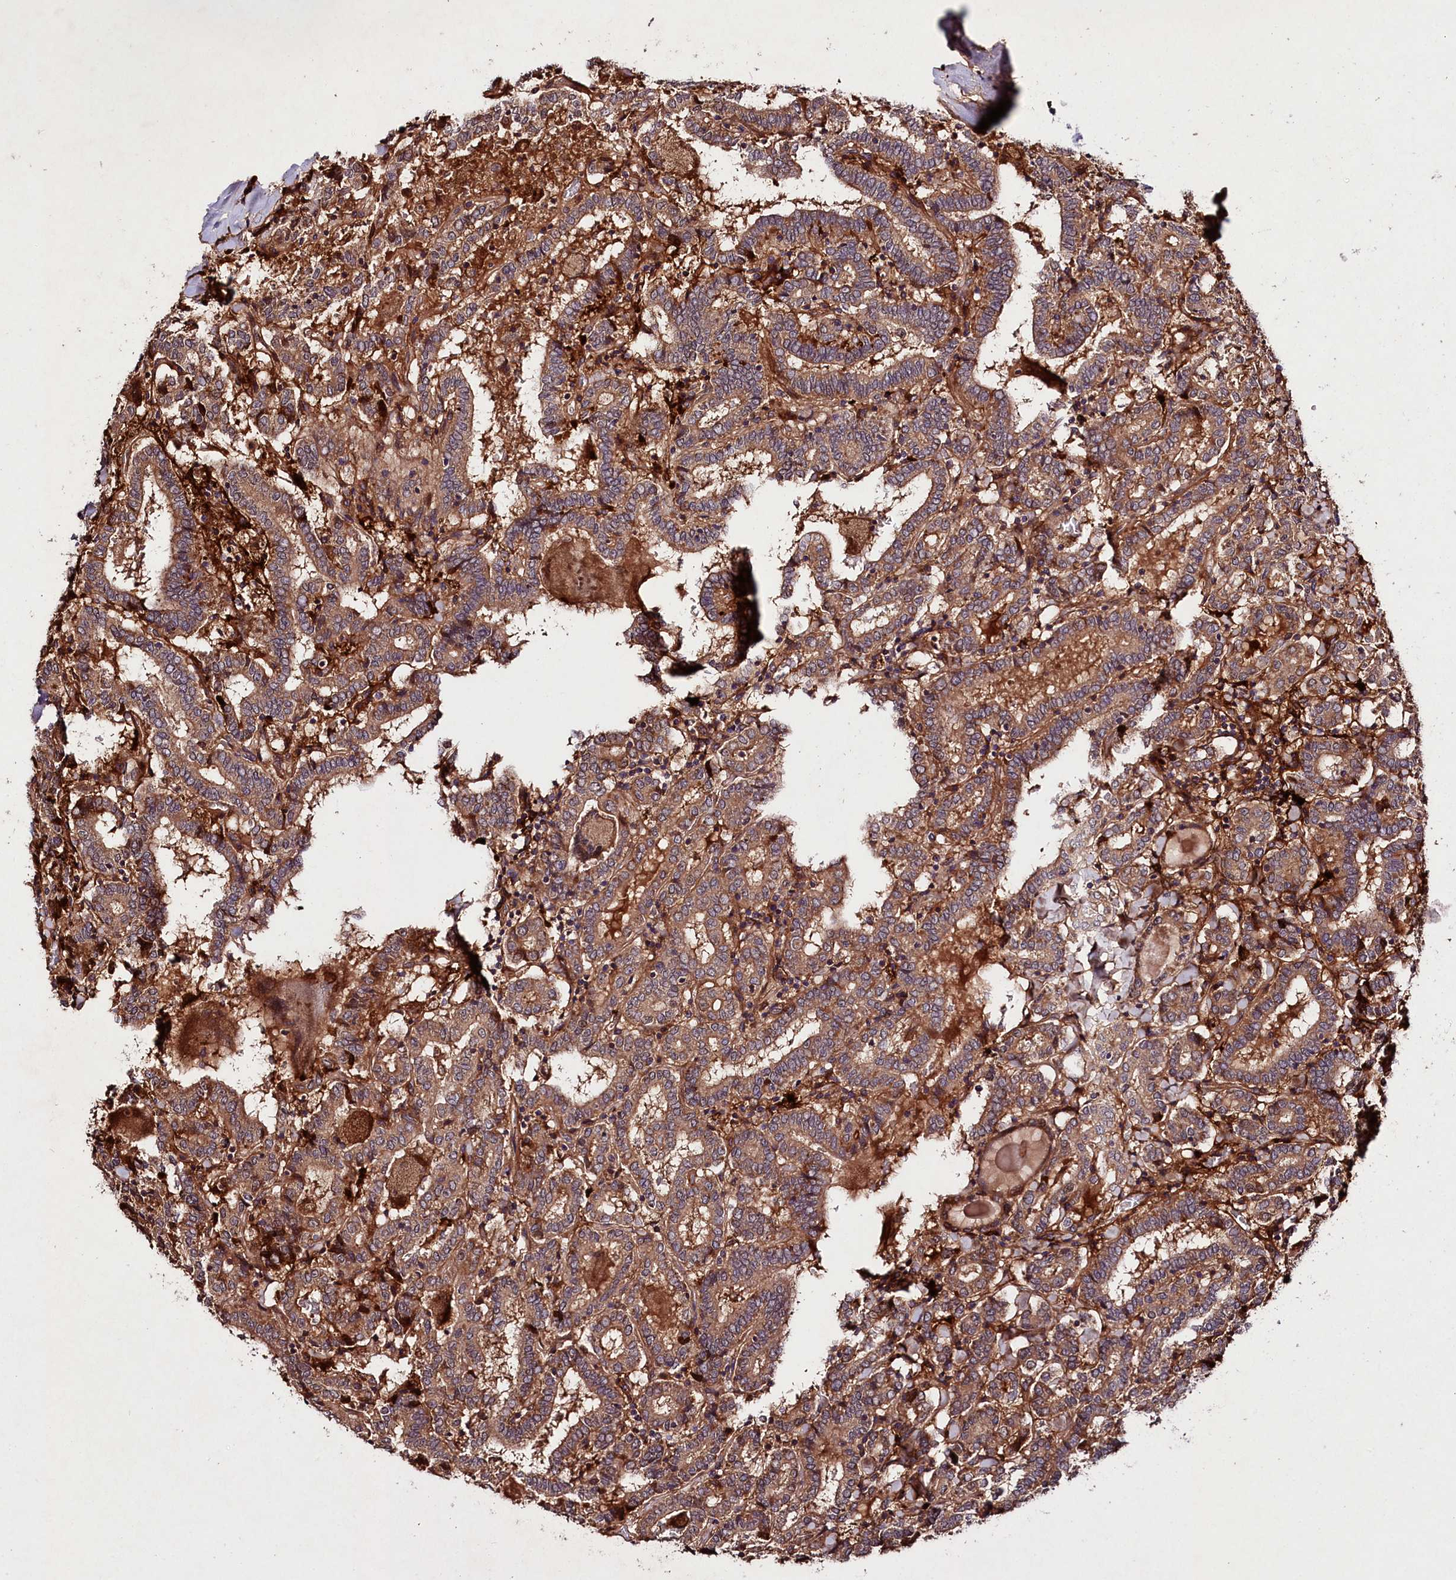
{"staining": {"intensity": "moderate", "quantity": ">75%", "location": "cytoplasmic/membranous"}, "tissue": "thyroid cancer", "cell_type": "Tumor cells", "image_type": "cancer", "snomed": [{"axis": "morphology", "description": "Papillary adenocarcinoma, NOS"}, {"axis": "topography", "description": "Thyroid gland"}], "caption": "Tumor cells exhibit medium levels of moderate cytoplasmic/membranous staining in approximately >75% of cells in human thyroid cancer.", "gene": "TNPO3", "patient": {"sex": "female", "age": 72}}